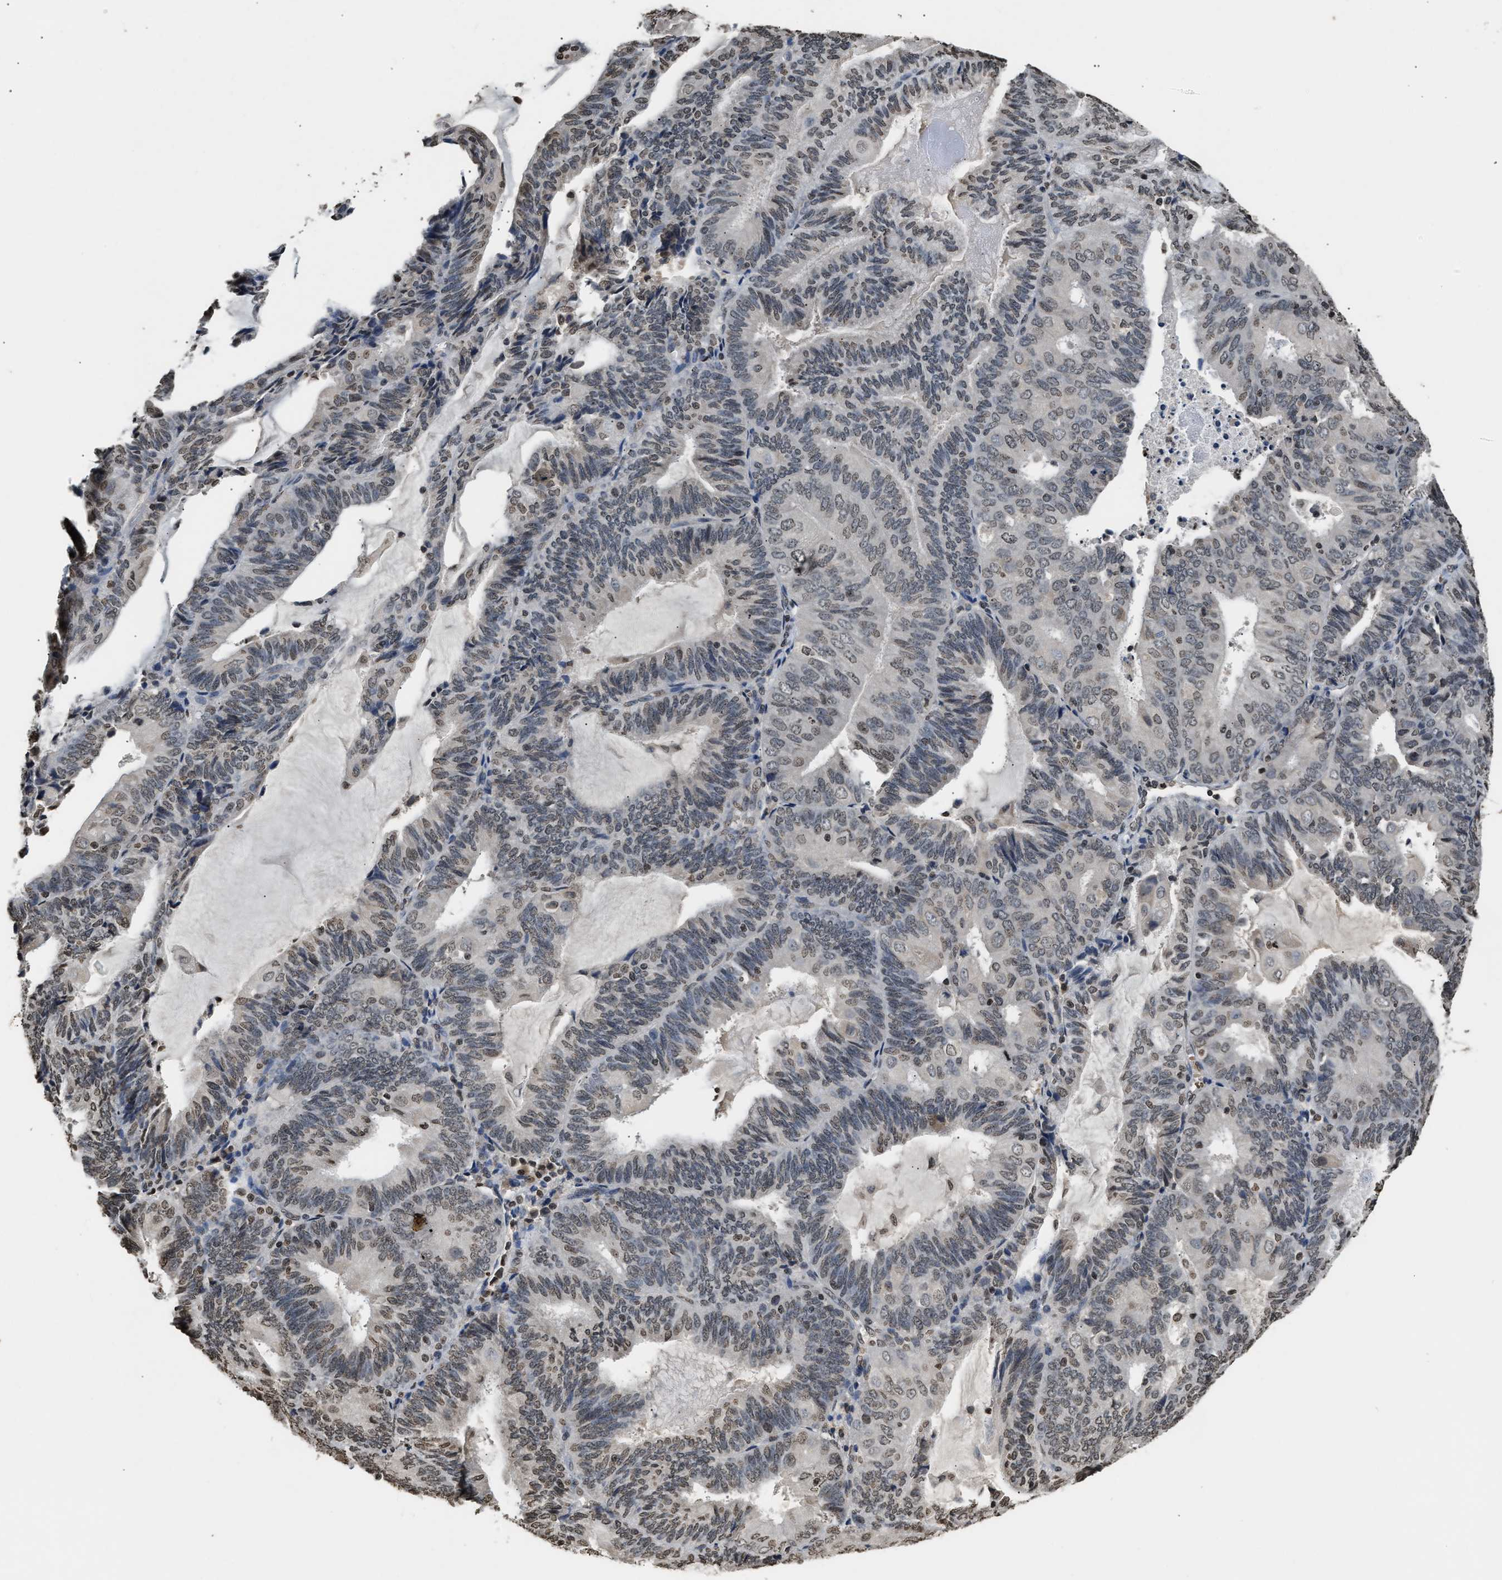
{"staining": {"intensity": "weak", "quantity": "25%-75%", "location": "nuclear"}, "tissue": "endometrial cancer", "cell_type": "Tumor cells", "image_type": "cancer", "snomed": [{"axis": "morphology", "description": "Adenocarcinoma, NOS"}, {"axis": "topography", "description": "Endometrium"}], "caption": "Weak nuclear positivity is identified in about 25%-75% of tumor cells in endometrial cancer.", "gene": "DNASE1L3", "patient": {"sex": "female", "age": 81}}